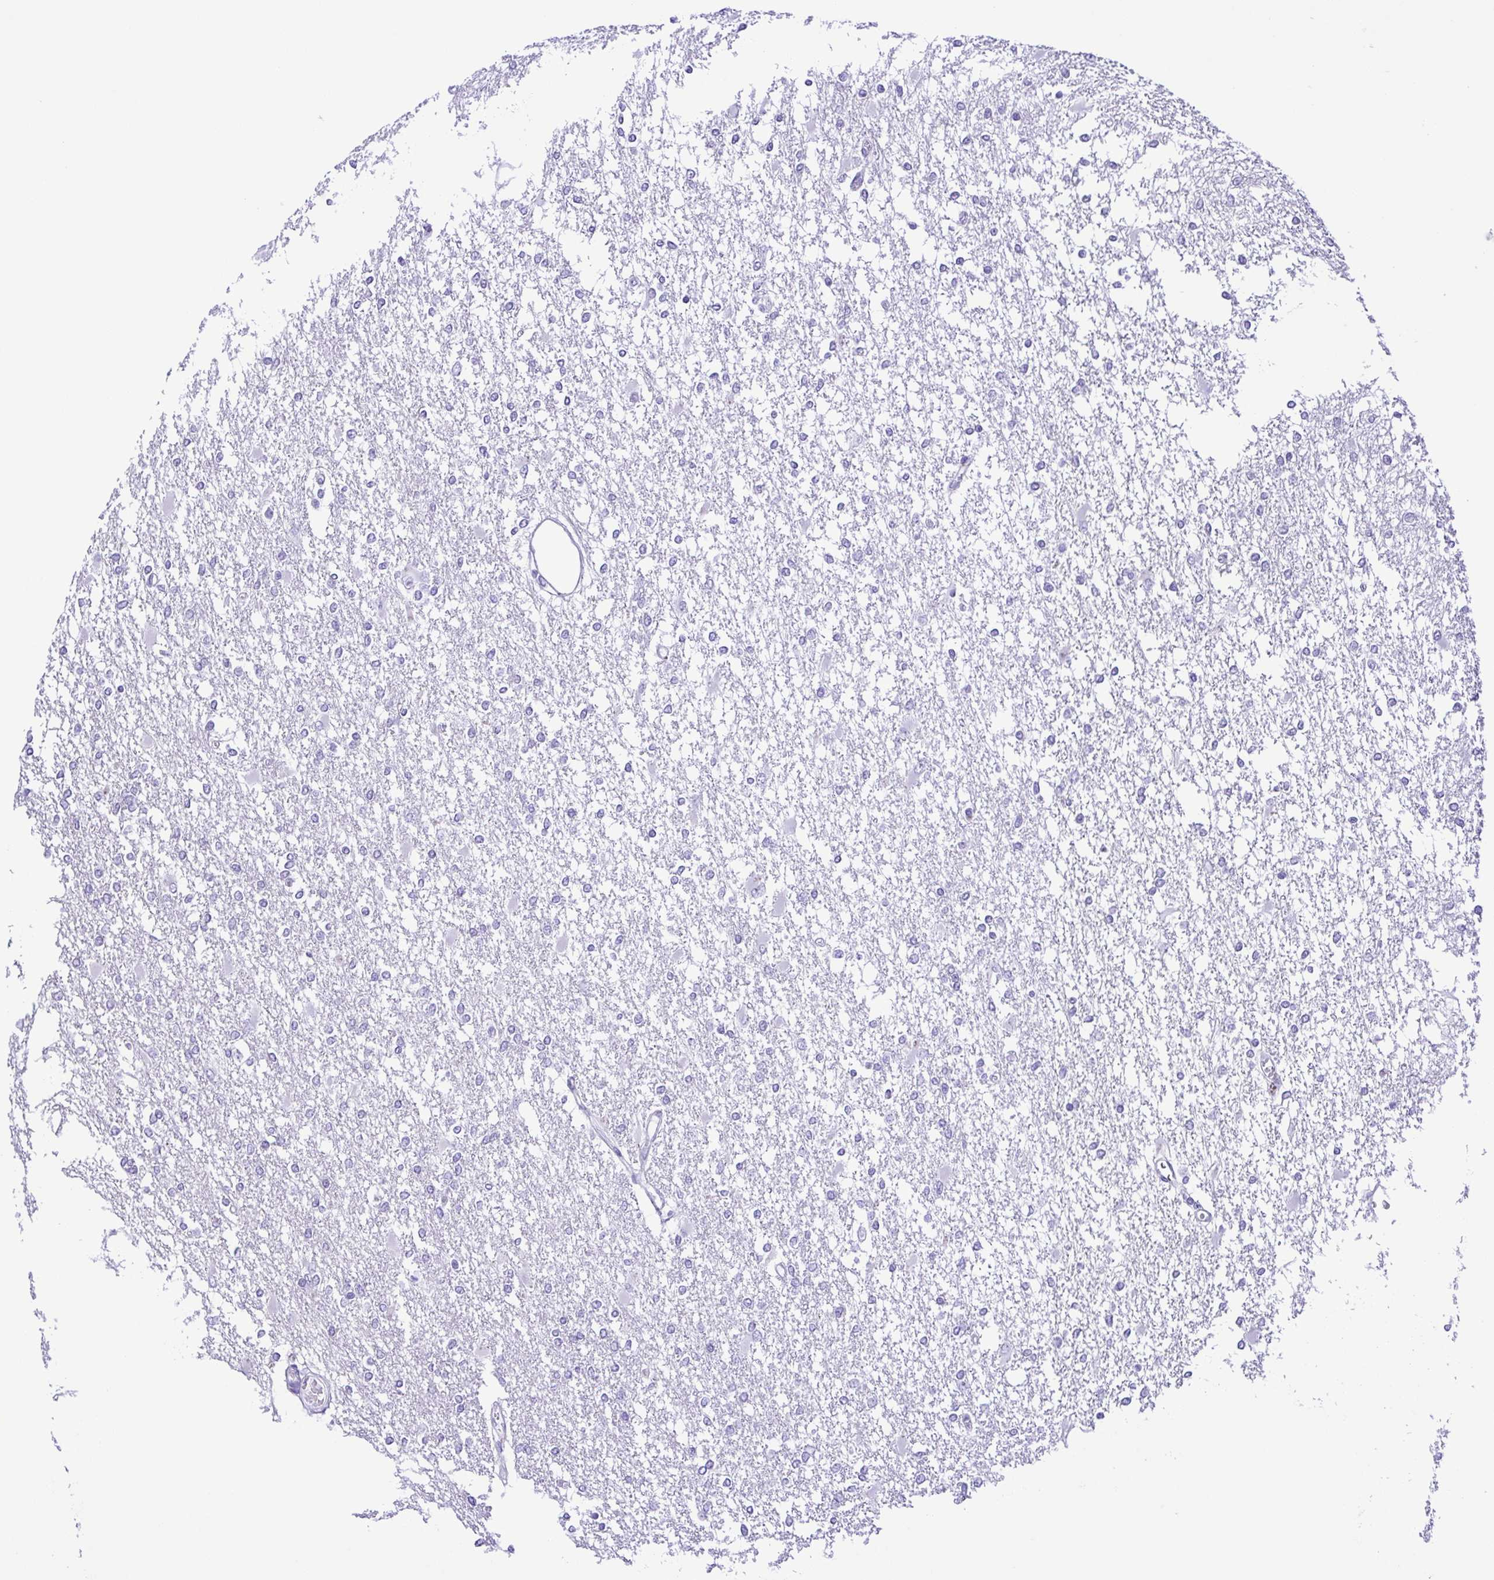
{"staining": {"intensity": "negative", "quantity": "none", "location": "none"}, "tissue": "glioma", "cell_type": "Tumor cells", "image_type": "cancer", "snomed": [{"axis": "morphology", "description": "Glioma, malignant, High grade"}, {"axis": "topography", "description": "Cerebral cortex"}], "caption": "This is an immunohistochemistry (IHC) photomicrograph of malignant glioma (high-grade). There is no expression in tumor cells.", "gene": "PAK3", "patient": {"sex": "male", "age": 79}}